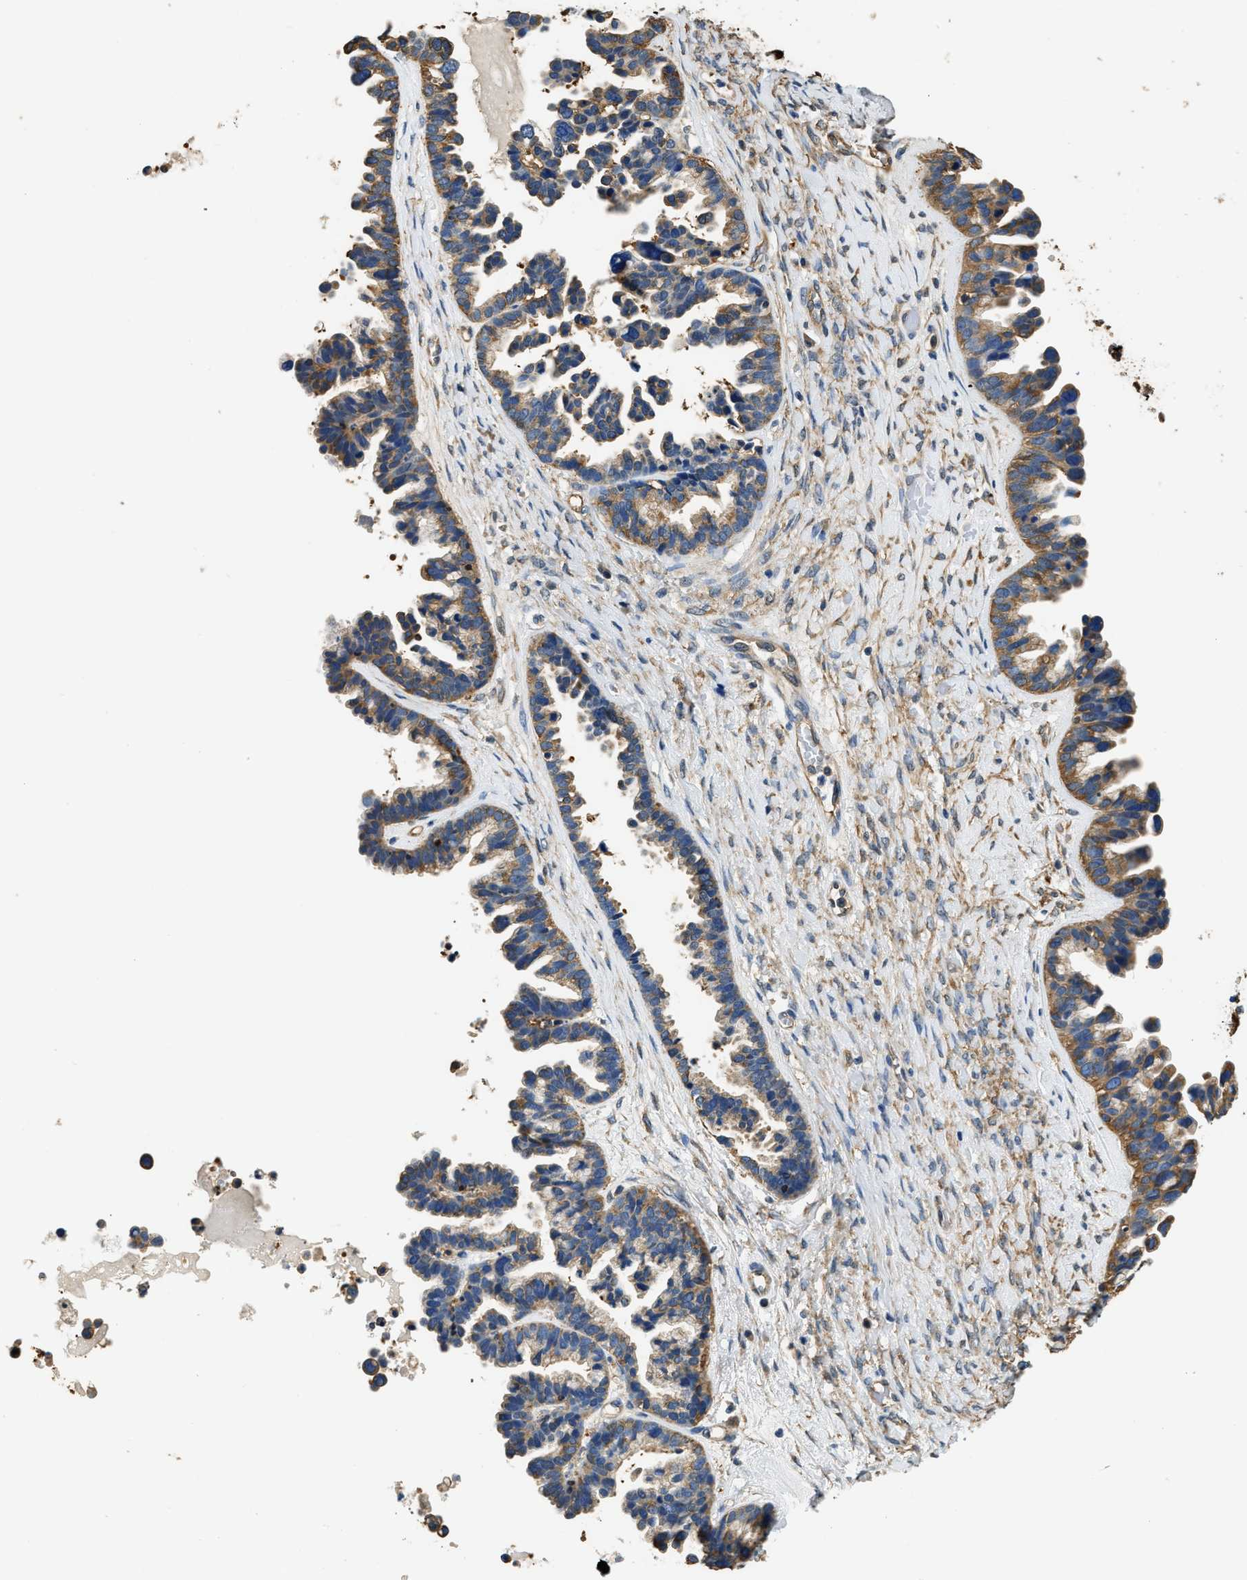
{"staining": {"intensity": "moderate", "quantity": ">75%", "location": "cytoplasmic/membranous"}, "tissue": "ovarian cancer", "cell_type": "Tumor cells", "image_type": "cancer", "snomed": [{"axis": "morphology", "description": "Cystadenocarcinoma, serous, NOS"}, {"axis": "topography", "description": "Ovary"}], "caption": "About >75% of tumor cells in human ovarian serous cystadenocarcinoma exhibit moderate cytoplasmic/membranous protein staining as visualized by brown immunohistochemical staining.", "gene": "PPP2R1B", "patient": {"sex": "female", "age": 56}}